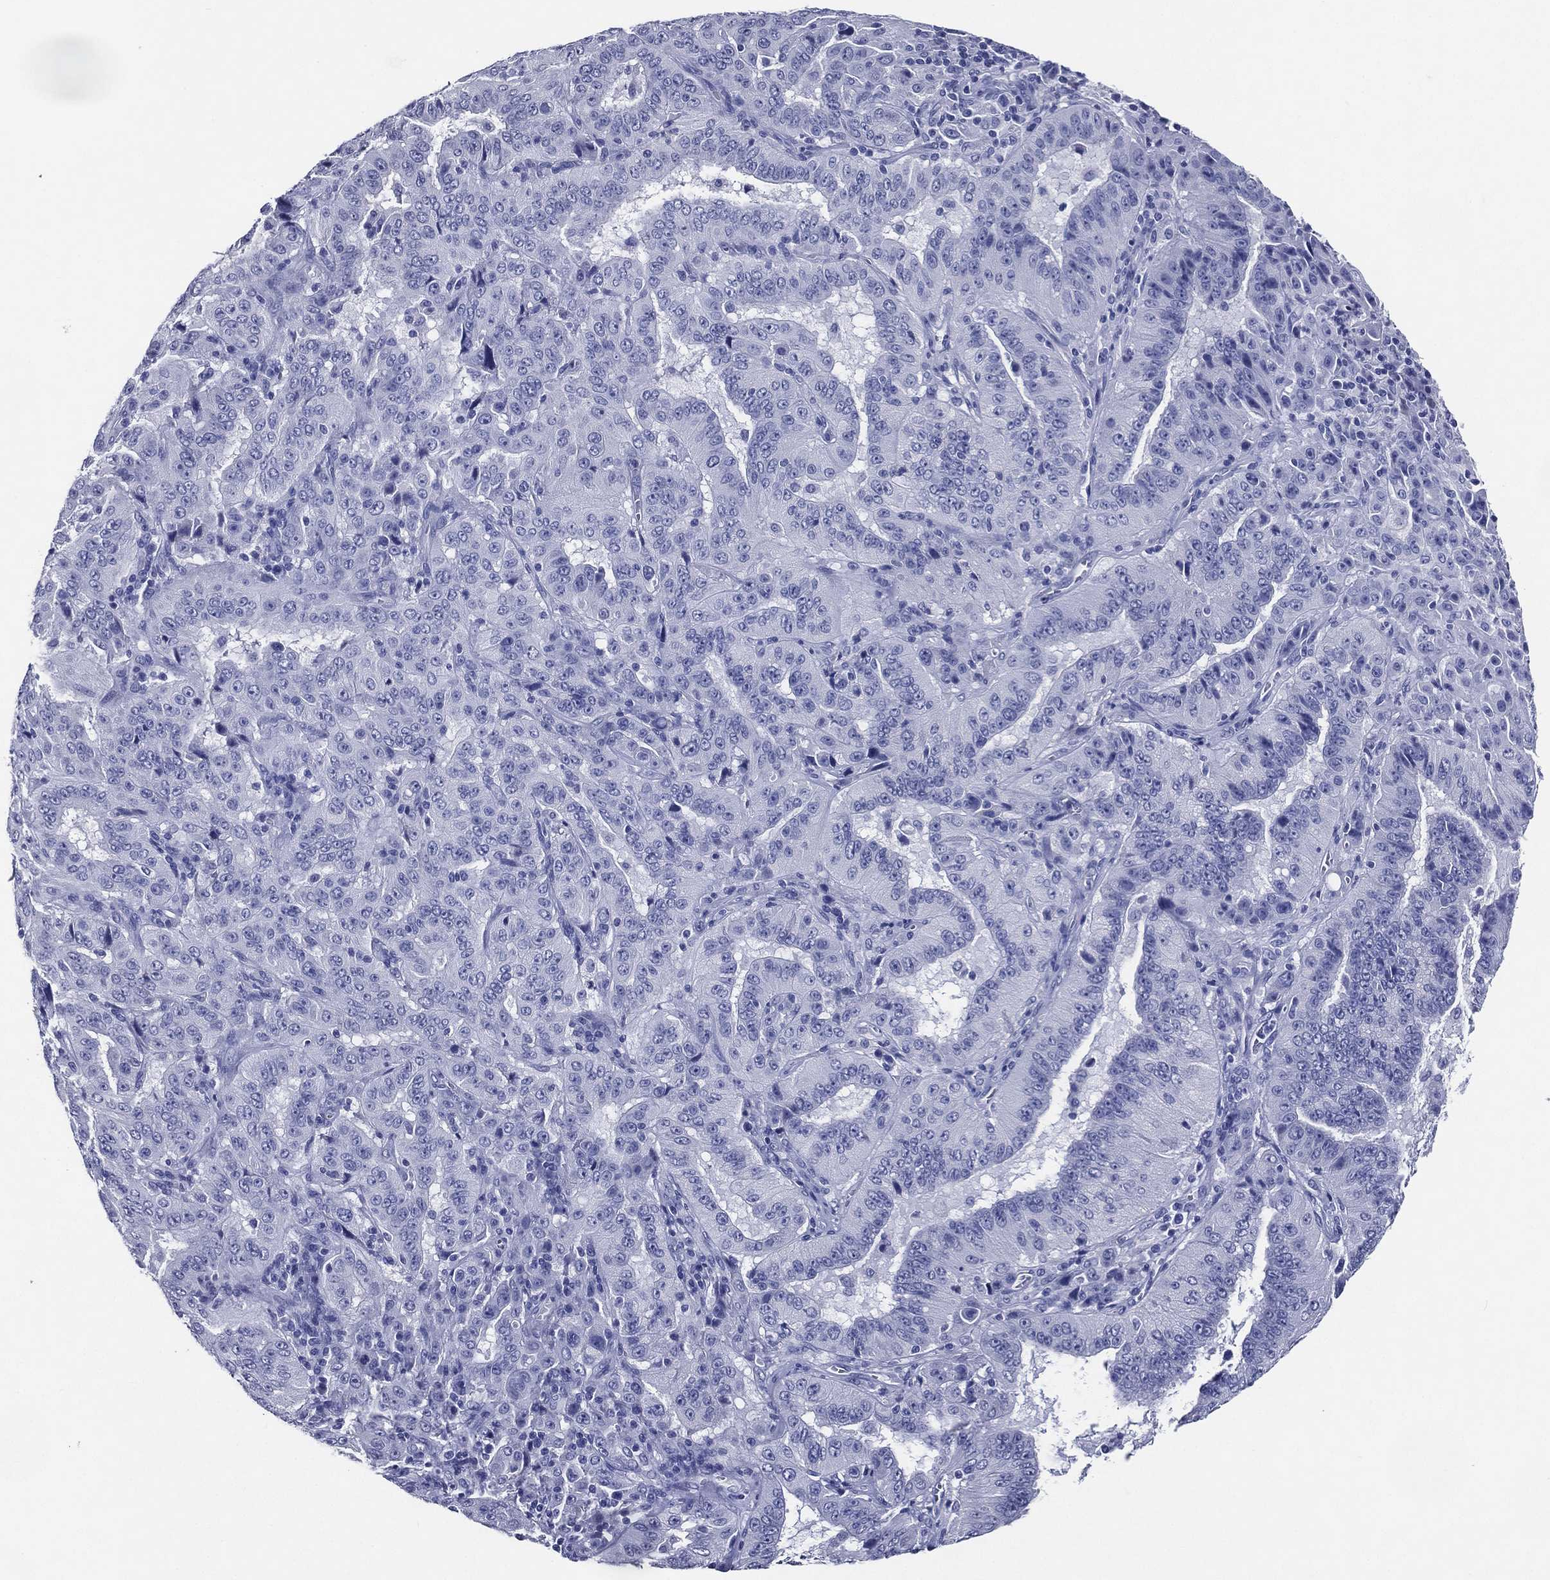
{"staining": {"intensity": "negative", "quantity": "none", "location": "none"}, "tissue": "pancreatic cancer", "cell_type": "Tumor cells", "image_type": "cancer", "snomed": [{"axis": "morphology", "description": "Adenocarcinoma, NOS"}, {"axis": "topography", "description": "Pancreas"}], "caption": "Pancreatic cancer was stained to show a protein in brown. There is no significant positivity in tumor cells.", "gene": "ACE2", "patient": {"sex": "male", "age": 63}}